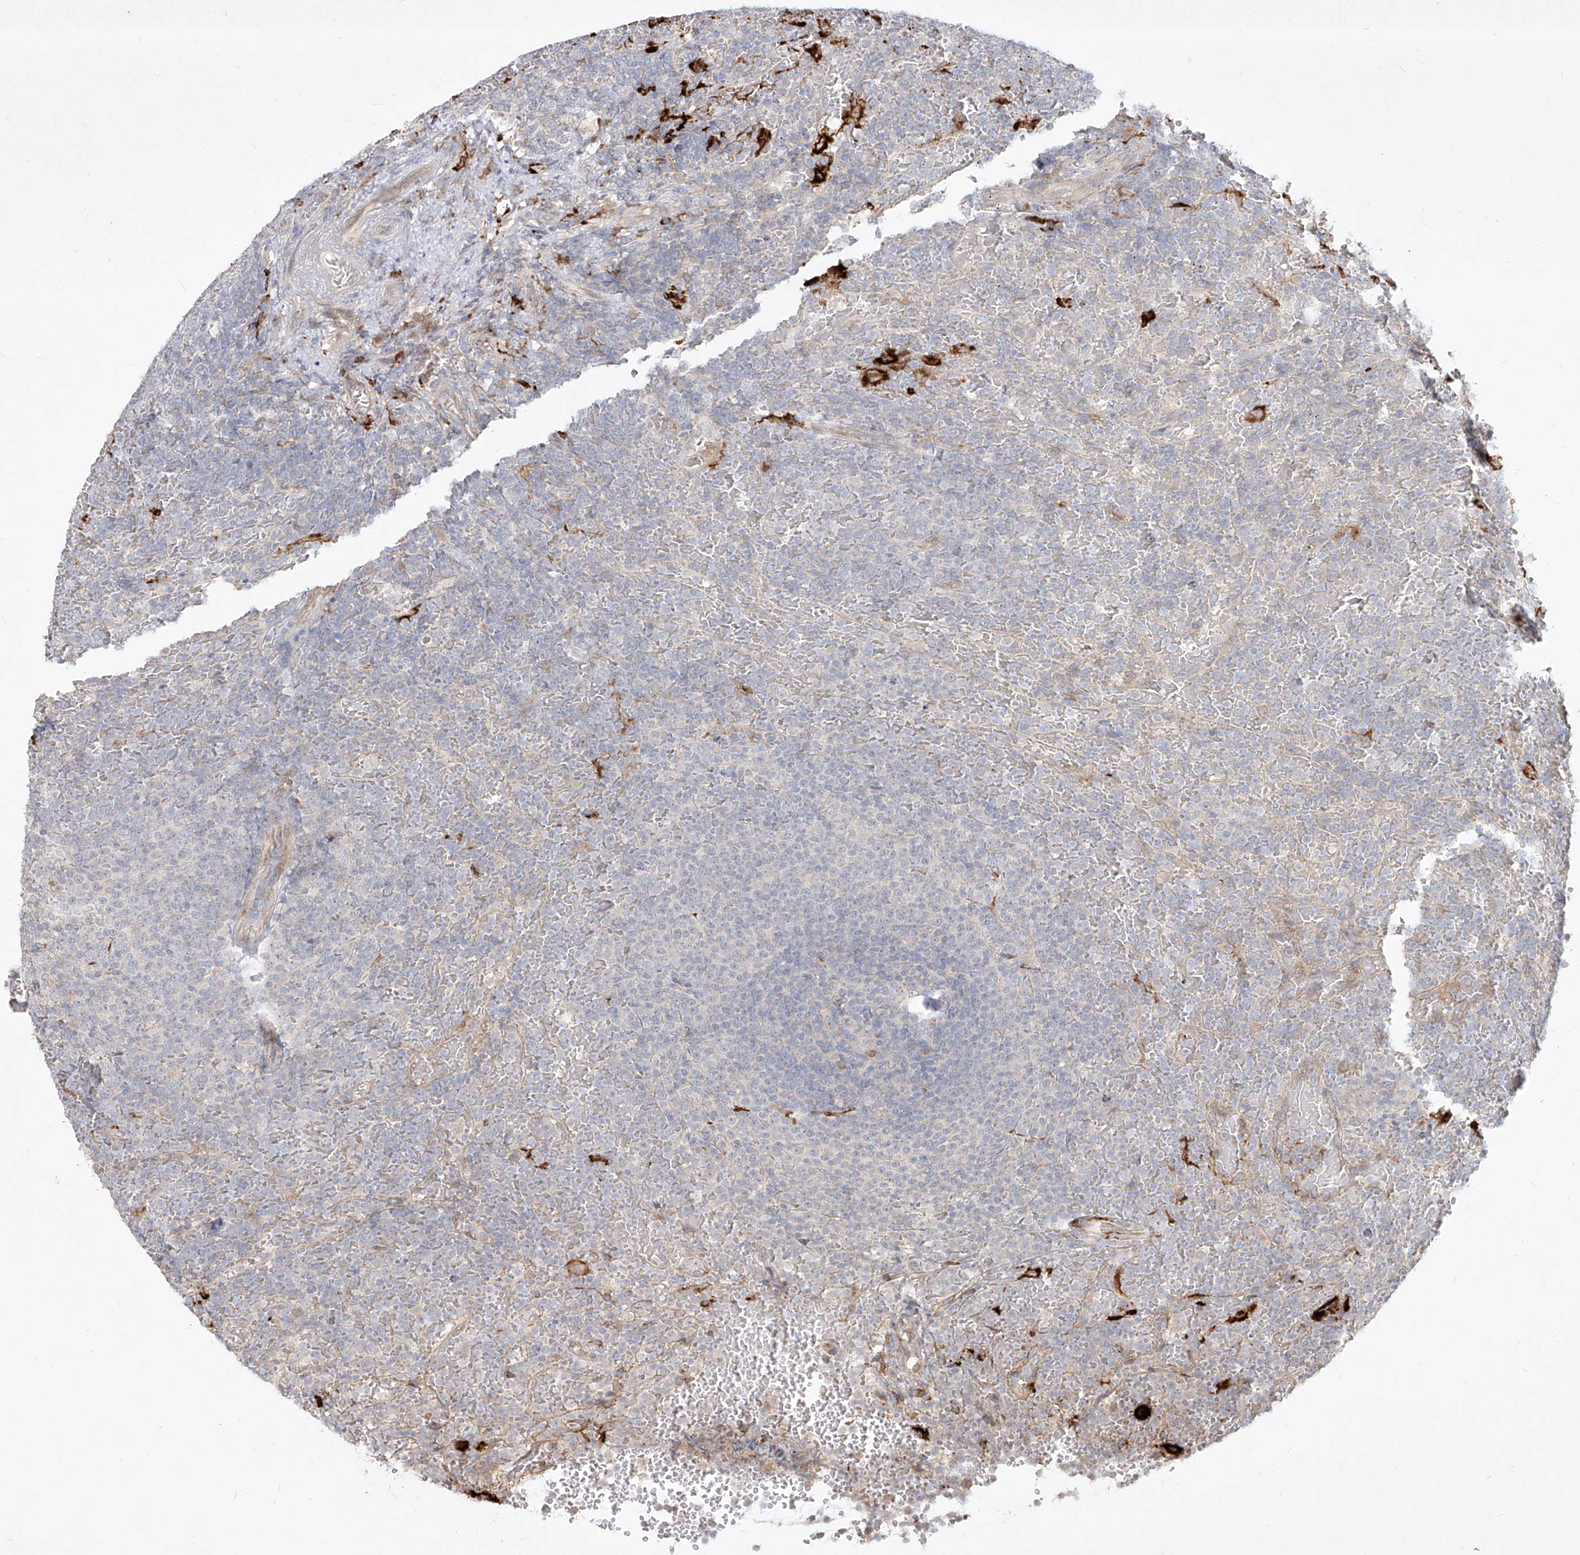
{"staining": {"intensity": "negative", "quantity": "none", "location": "none"}, "tissue": "lymphoma", "cell_type": "Tumor cells", "image_type": "cancer", "snomed": [{"axis": "morphology", "description": "Malignant lymphoma, non-Hodgkin's type, Low grade"}, {"axis": "topography", "description": "Spleen"}], "caption": "Immunohistochemical staining of lymphoma exhibits no significant staining in tumor cells. The staining is performed using DAB brown chromogen with nuclei counter-stained in using hematoxylin.", "gene": "CD209", "patient": {"sex": "female", "age": 77}}